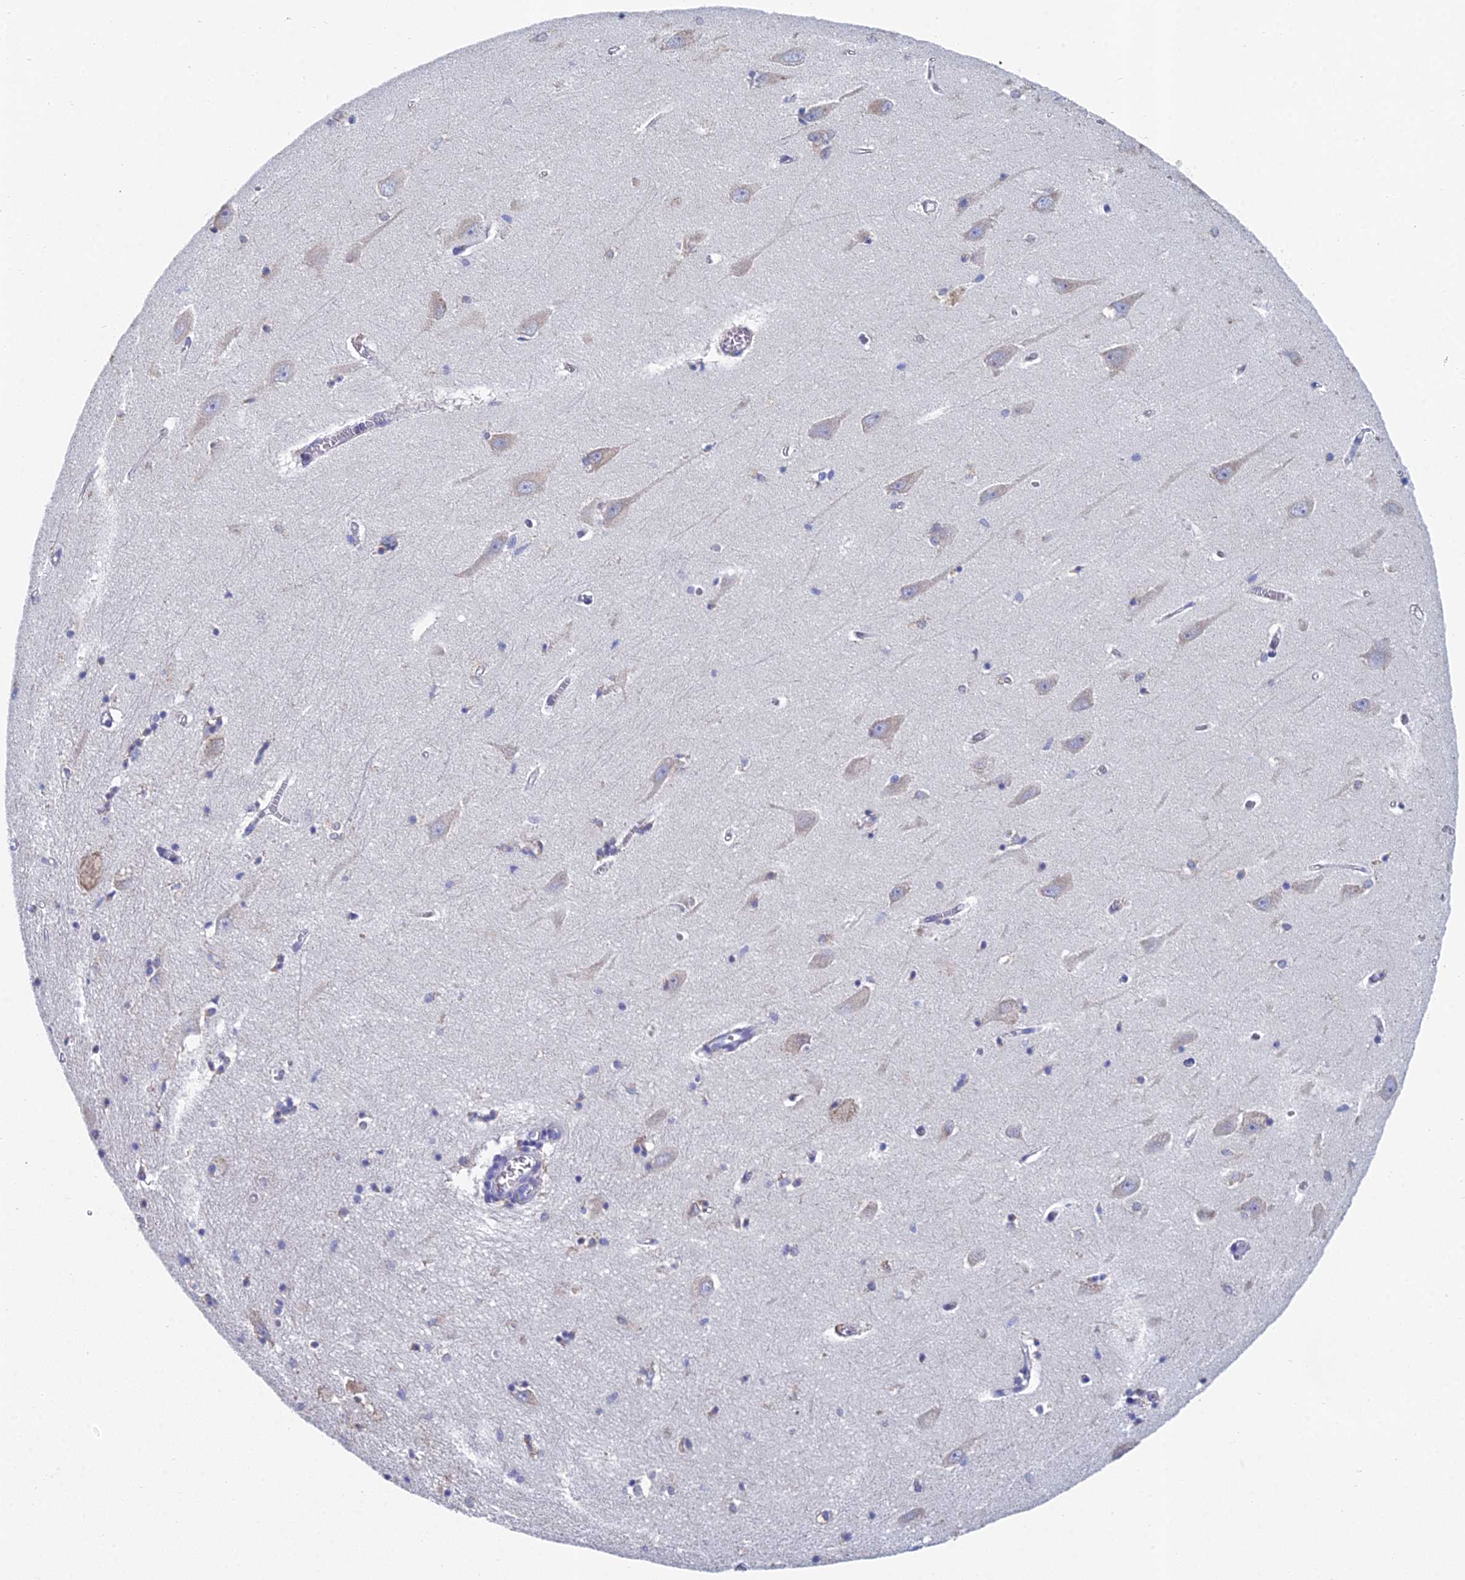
{"staining": {"intensity": "weak", "quantity": "25%-75%", "location": "cytoplasmic/membranous"}, "tissue": "hippocampus", "cell_type": "Glial cells", "image_type": "normal", "snomed": [{"axis": "morphology", "description": "Normal tissue, NOS"}, {"axis": "topography", "description": "Hippocampus"}], "caption": "Immunohistochemical staining of normal hippocampus demonstrates weak cytoplasmic/membranous protein expression in approximately 25%-75% of glial cells.", "gene": "CRACR2B", "patient": {"sex": "female", "age": 64}}